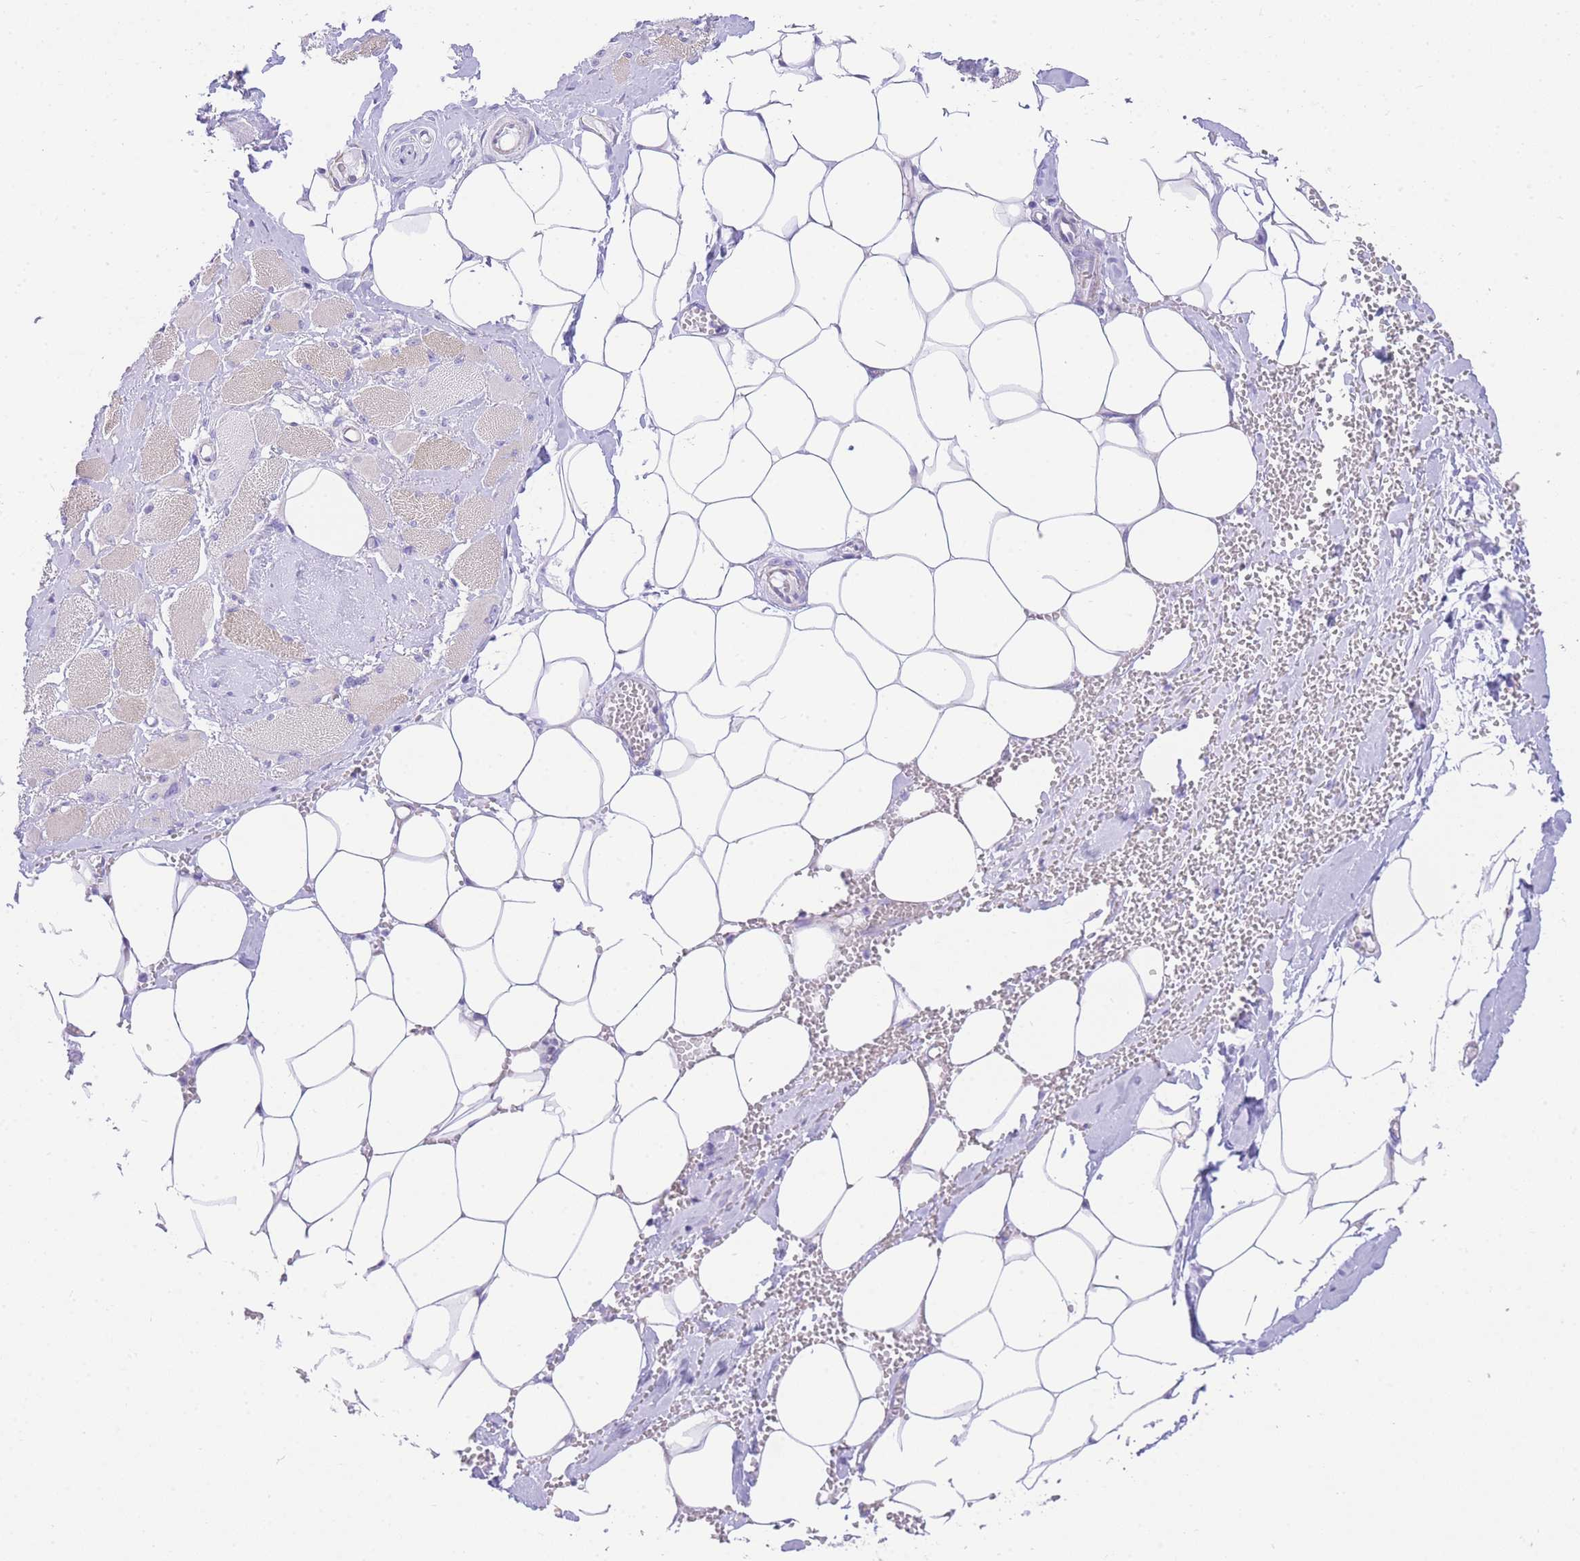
{"staining": {"intensity": "weak", "quantity": "<25%", "location": "cytoplasmic/membranous"}, "tissue": "skeletal muscle", "cell_type": "Myocytes", "image_type": "normal", "snomed": [{"axis": "morphology", "description": "Normal tissue, NOS"}, {"axis": "morphology", "description": "Basal cell carcinoma"}, {"axis": "topography", "description": "Skeletal muscle"}], "caption": "There is no significant expression in myocytes of skeletal muscle. (DAB immunohistochemistry (IHC) visualized using brightfield microscopy, high magnification).", "gene": "ACSM4", "patient": {"sex": "female", "age": 64}}